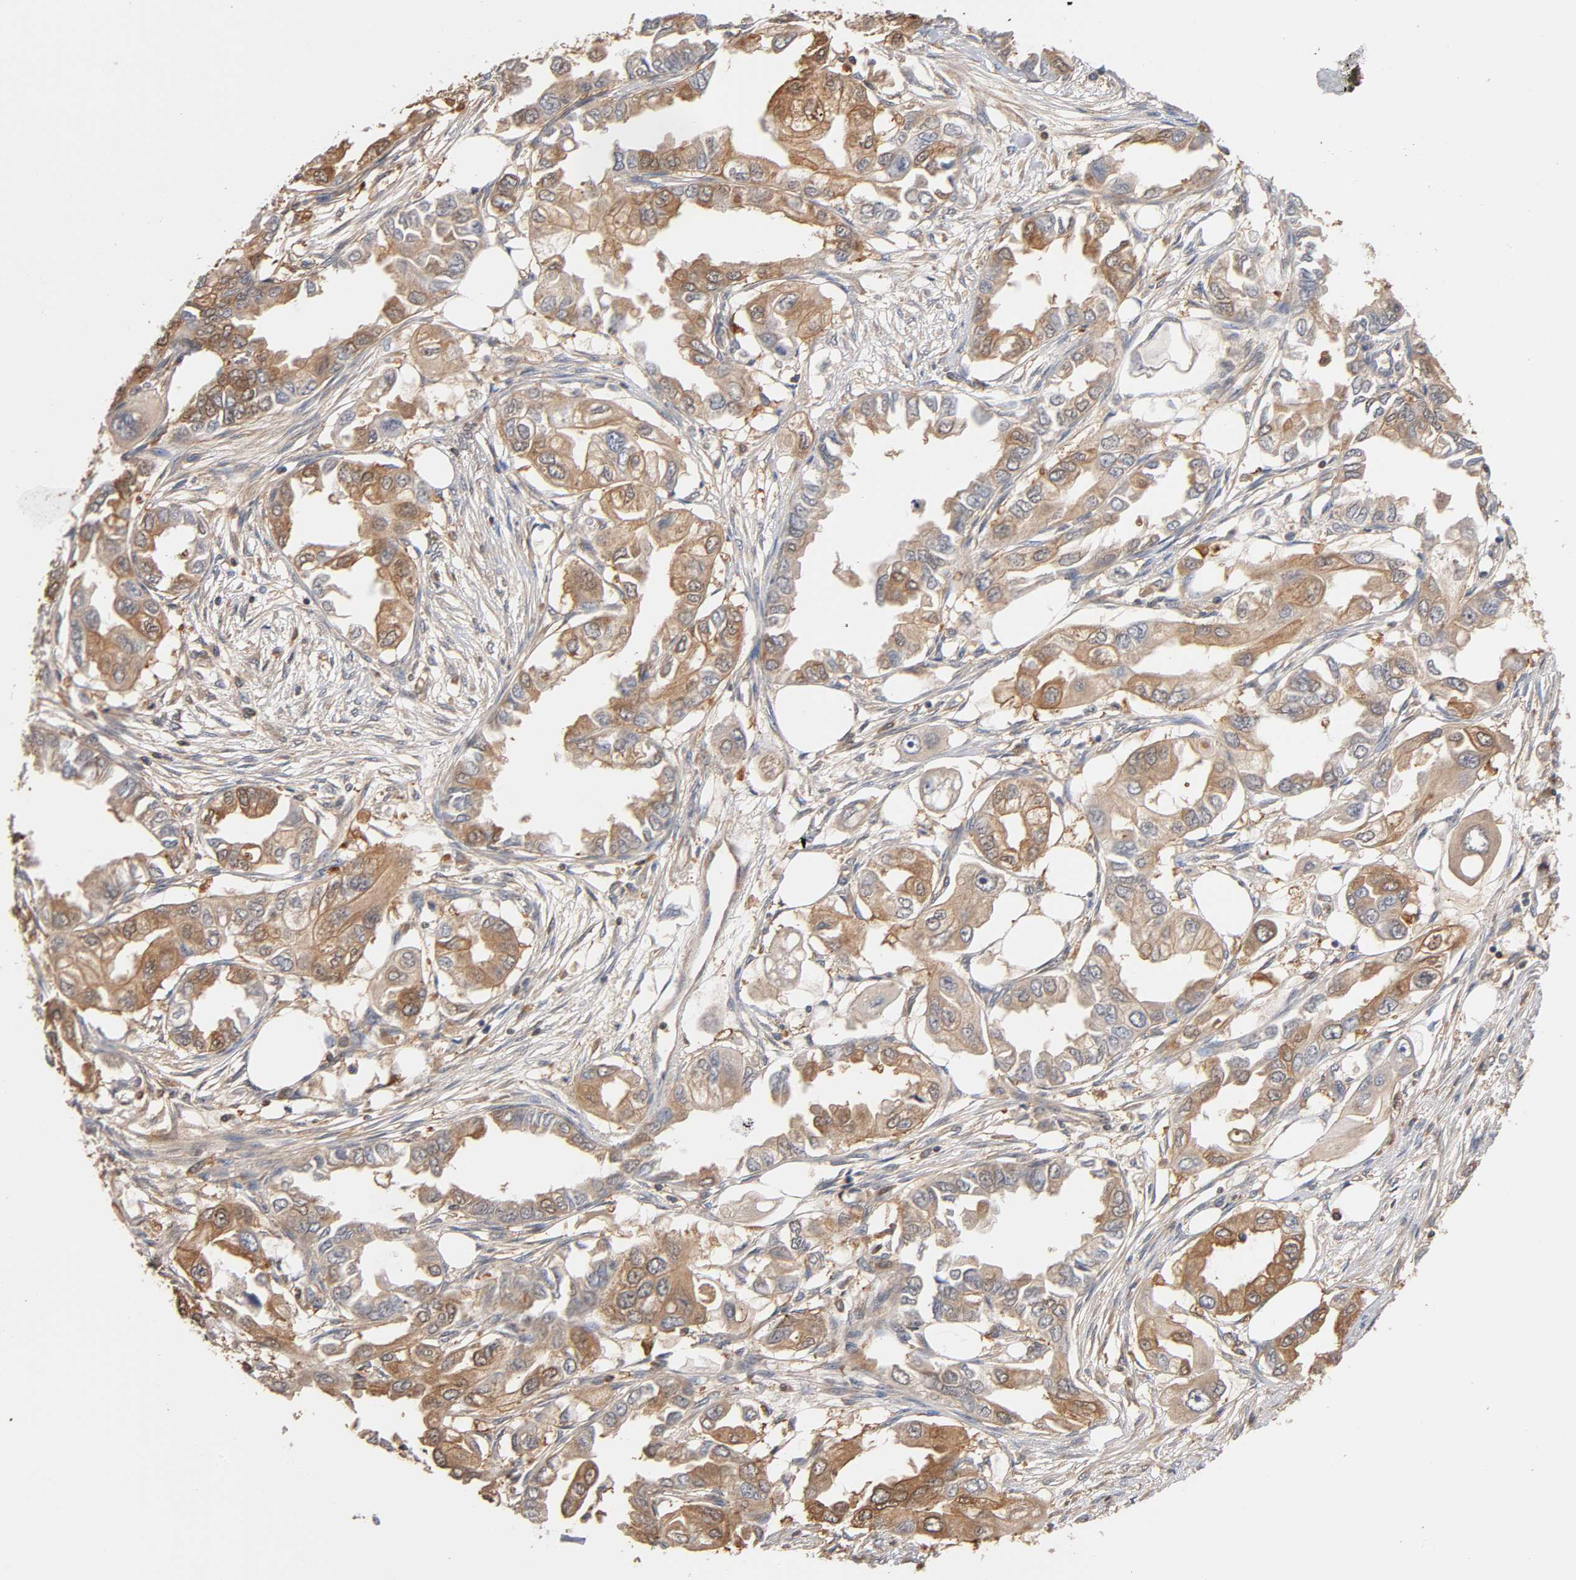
{"staining": {"intensity": "moderate", "quantity": ">75%", "location": "cytoplasmic/membranous"}, "tissue": "endometrial cancer", "cell_type": "Tumor cells", "image_type": "cancer", "snomed": [{"axis": "morphology", "description": "Adenocarcinoma, NOS"}, {"axis": "topography", "description": "Endometrium"}], "caption": "Moderate cytoplasmic/membranous positivity for a protein is appreciated in about >75% of tumor cells of endometrial cancer (adenocarcinoma) using immunohistochemistry (IHC).", "gene": "ALDOA", "patient": {"sex": "female", "age": 67}}